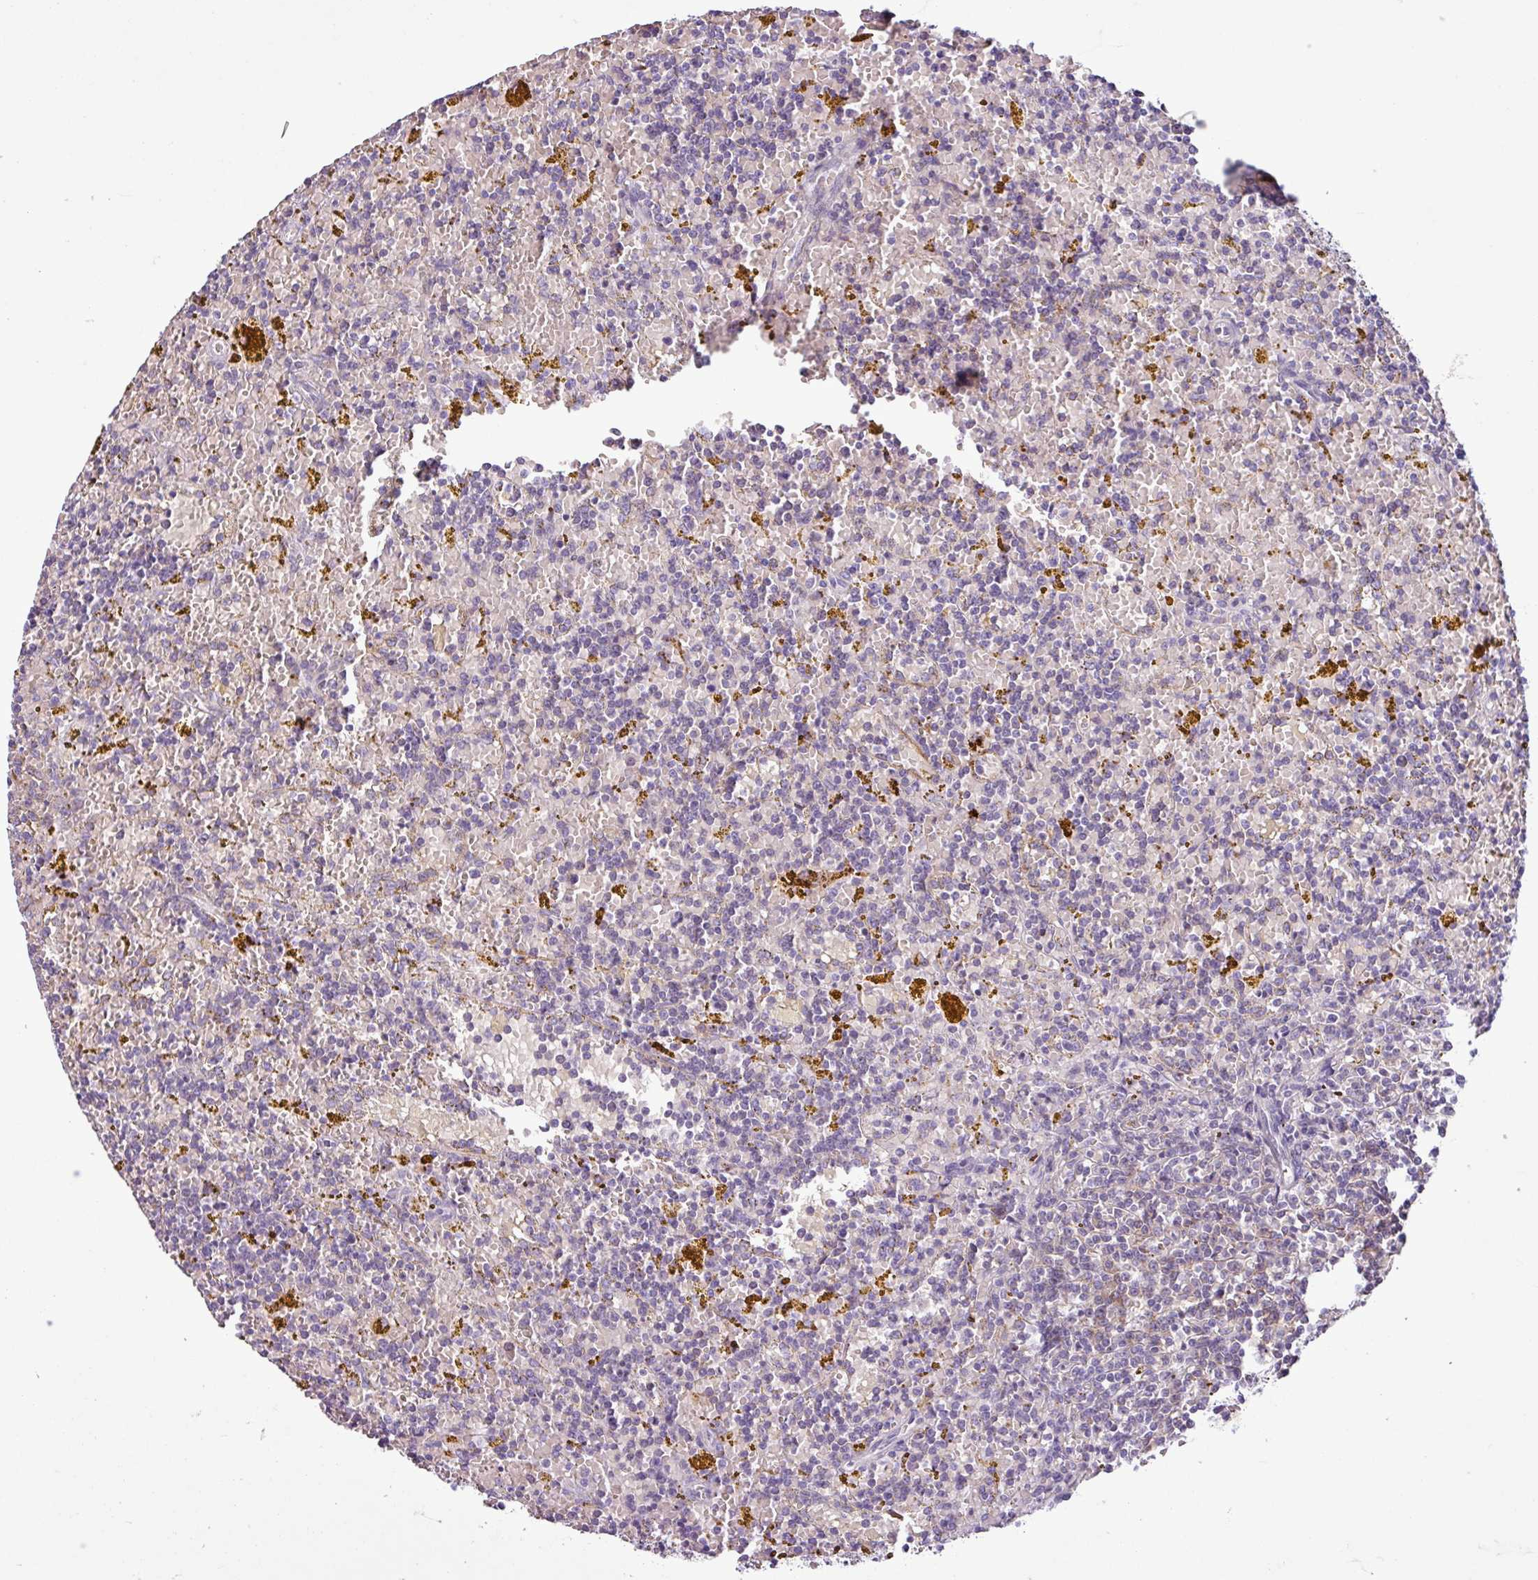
{"staining": {"intensity": "negative", "quantity": "none", "location": "none"}, "tissue": "lymphoma", "cell_type": "Tumor cells", "image_type": "cancer", "snomed": [{"axis": "morphology", "description": "Malignant lymphoma, non-Hodgkin's type, Low grade"}, {"axis": "topography", "description": "Spleen"}, {"axis": "topography", "description": "Lymph node"}], "caption": "Lymphoma stained for a protein using IHC shows no staining tumor cells.", "gene": "C9orf24", "patient": {"sex": "female", "age": 66}}